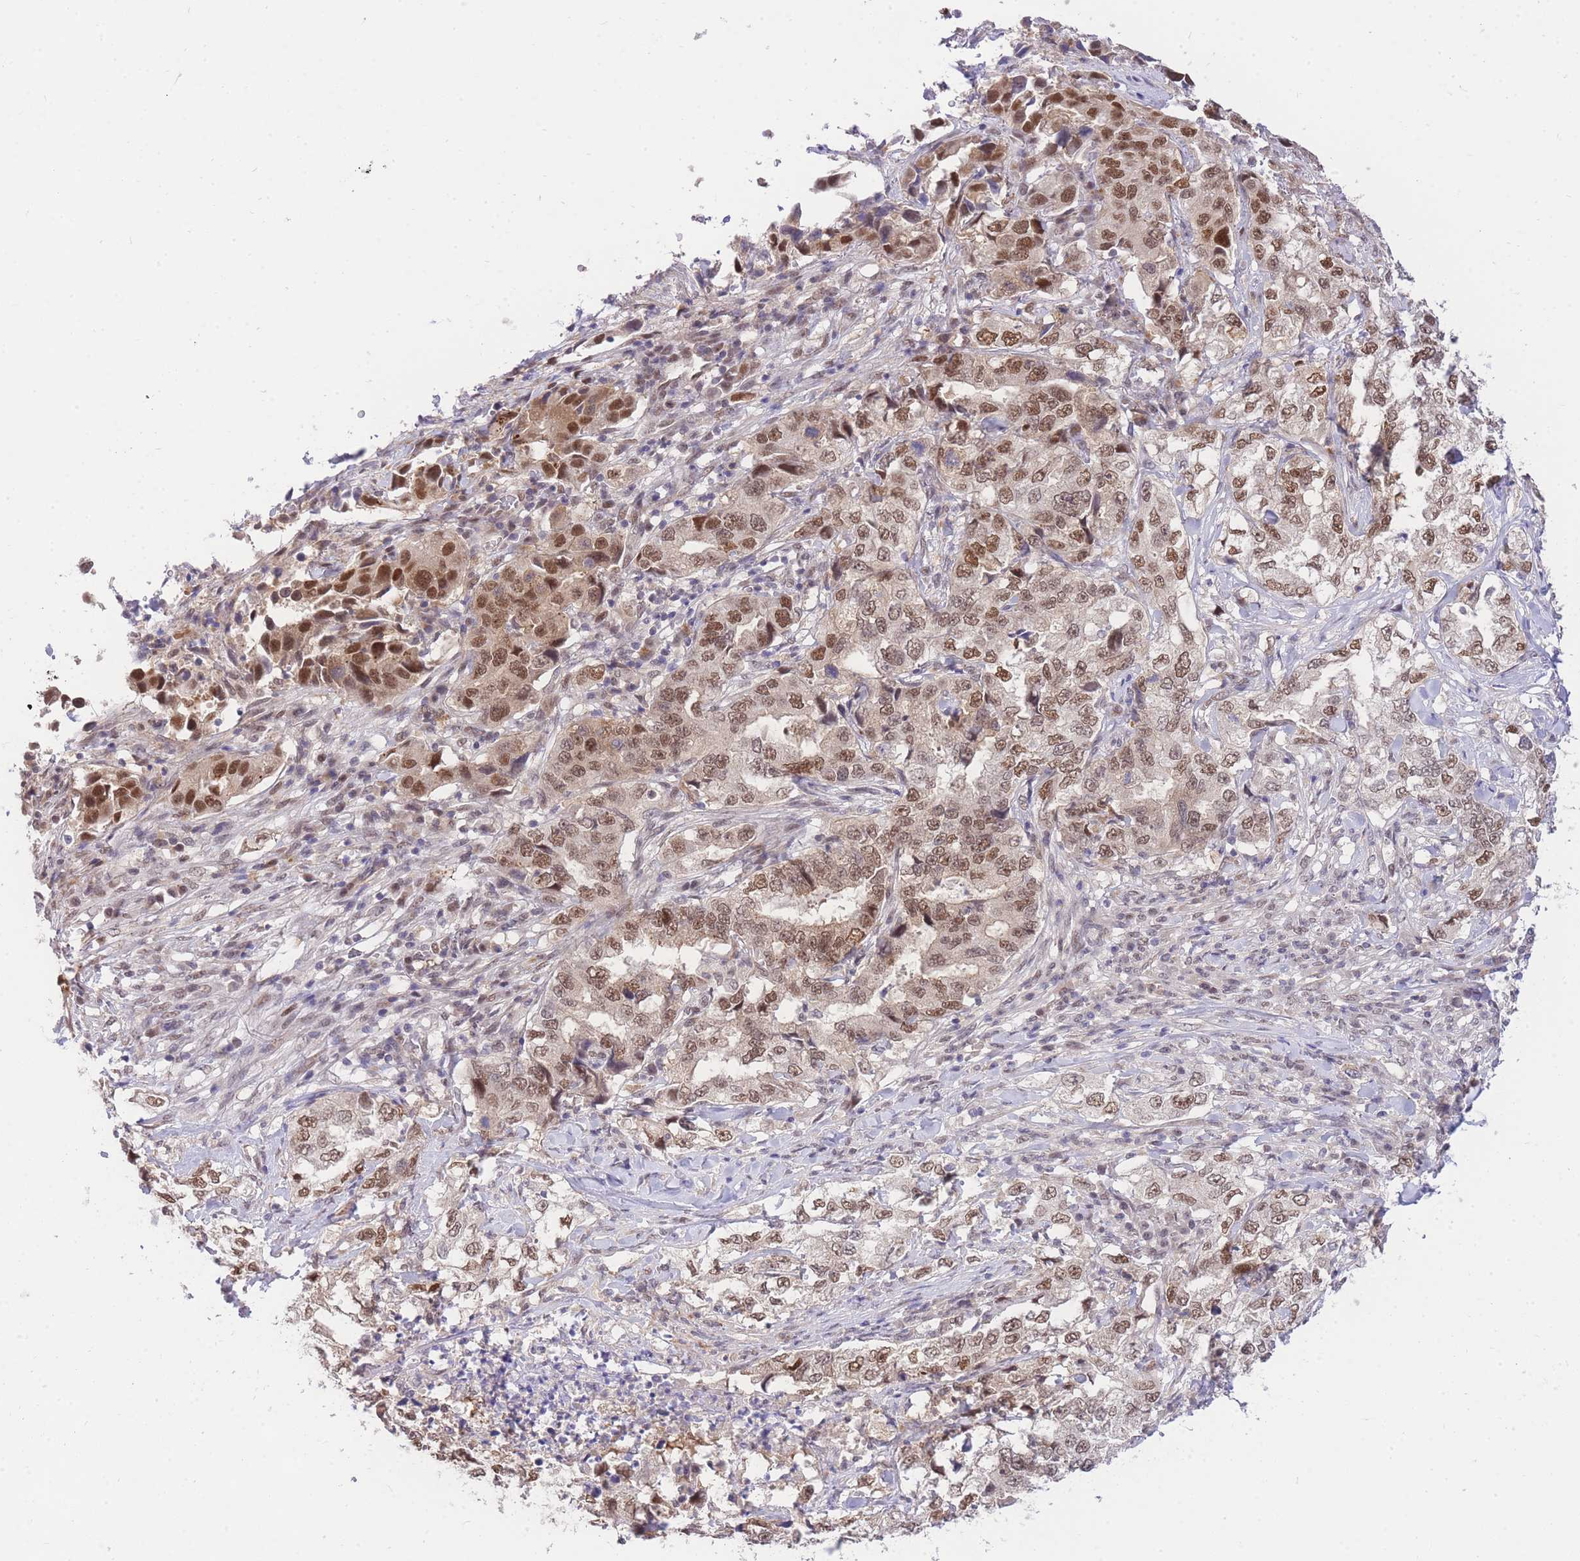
{"staining": {"intensity": "moderate", "quantity": ">75%", "location": "nuclear"}, "tissue": "lung cancer", "cell_type": "Tumor cells", "image_type": "cancer", "snomed": [{"axis": "morphology", "description": "Adenocarcinoma, NOS"}, {"axis": "topography", "description": "Lung"}], "caption": "Human lung adenocarcinoma stained with a protein marker displays moderate staining in tumor cells.", "gene": "UBXN7", "patient": {"sex": "female", "age": 51}}